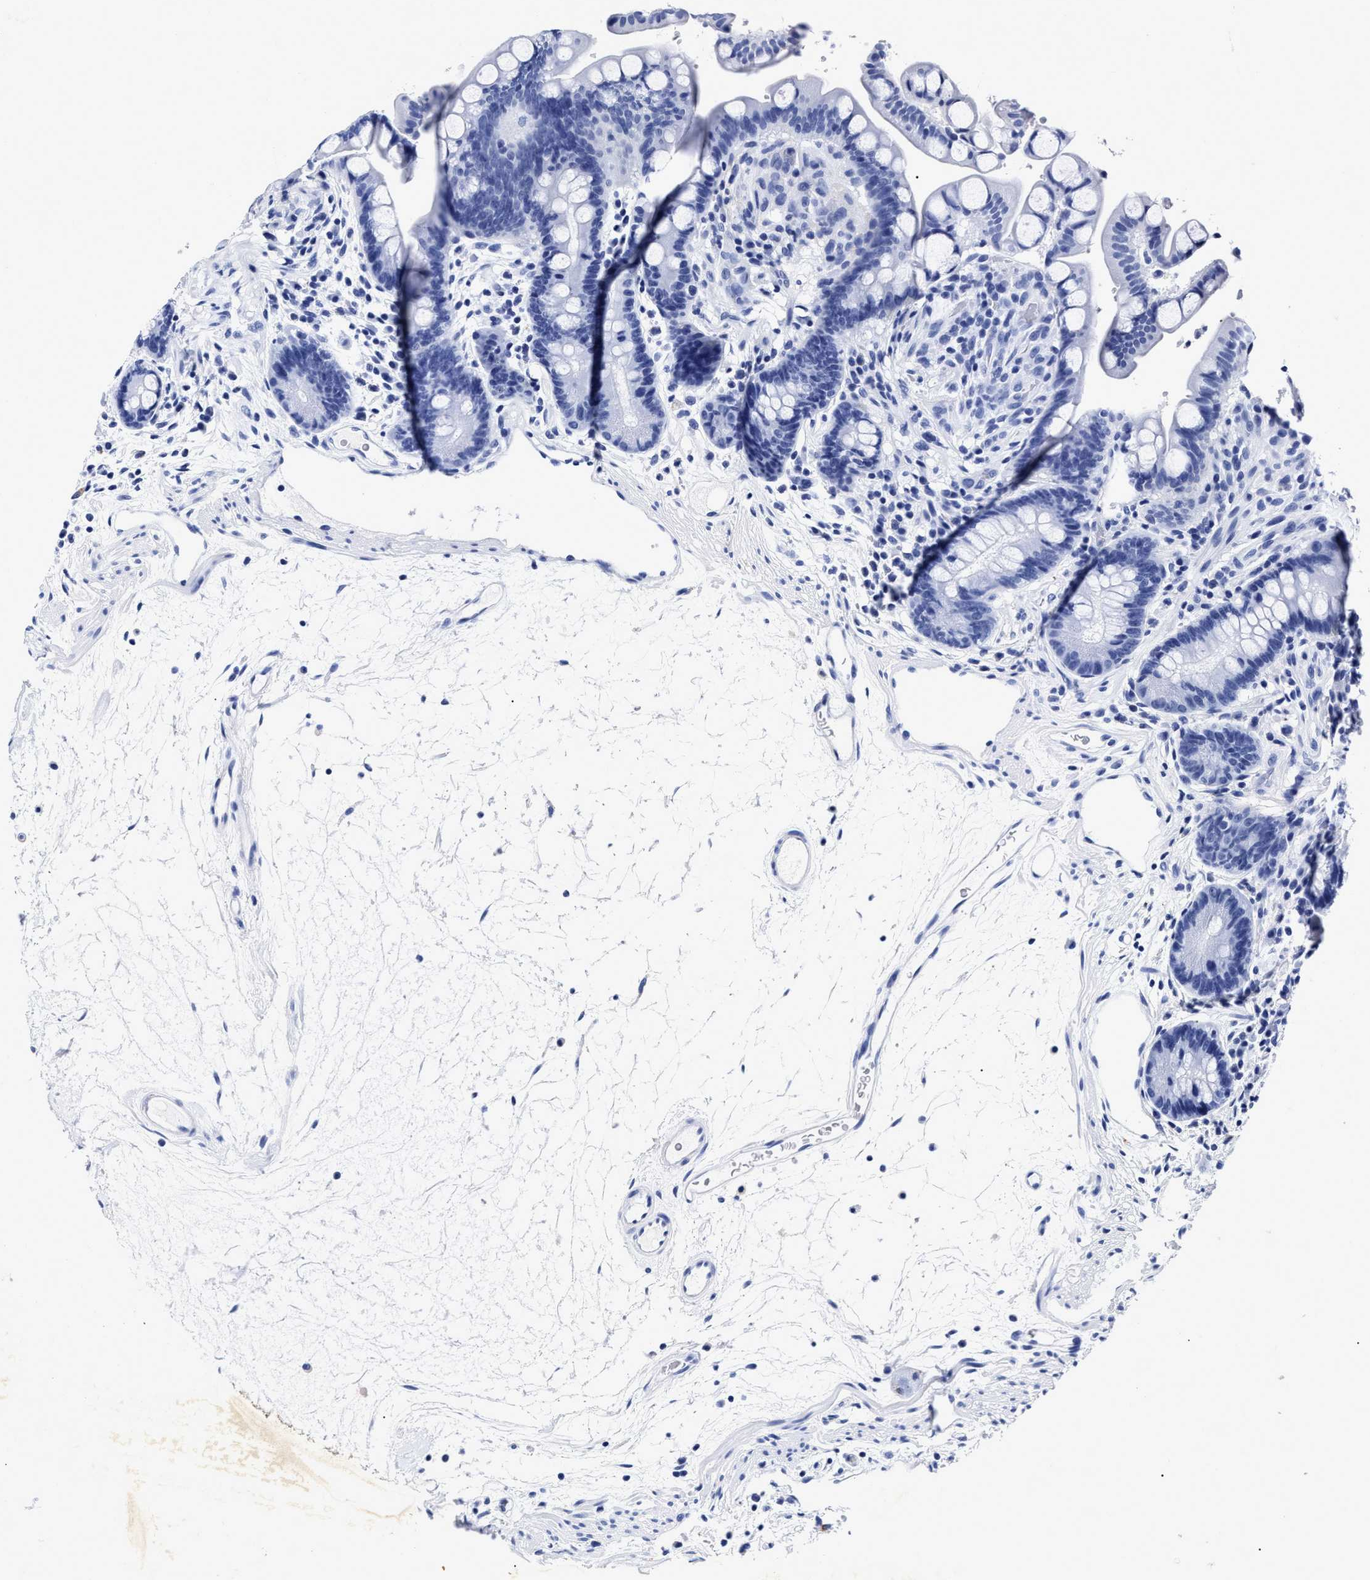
{"staining": {"intensity": "negative", "quantity": "none", "location": "none"}, "tissue": "colon", "cell_type": "Endothelial cells", "image_type": "normal", "snomed": [{"axis": "morphology", "description": "Normal tissue, NOS"}, {"axis": "topography", "description": "Colon"}], "caption": "The micrograph demonstrates no staining of endothelial cells in benign colon.", "gene": "LRRC8E", "patient": {"sex": "male", "age": 73}}